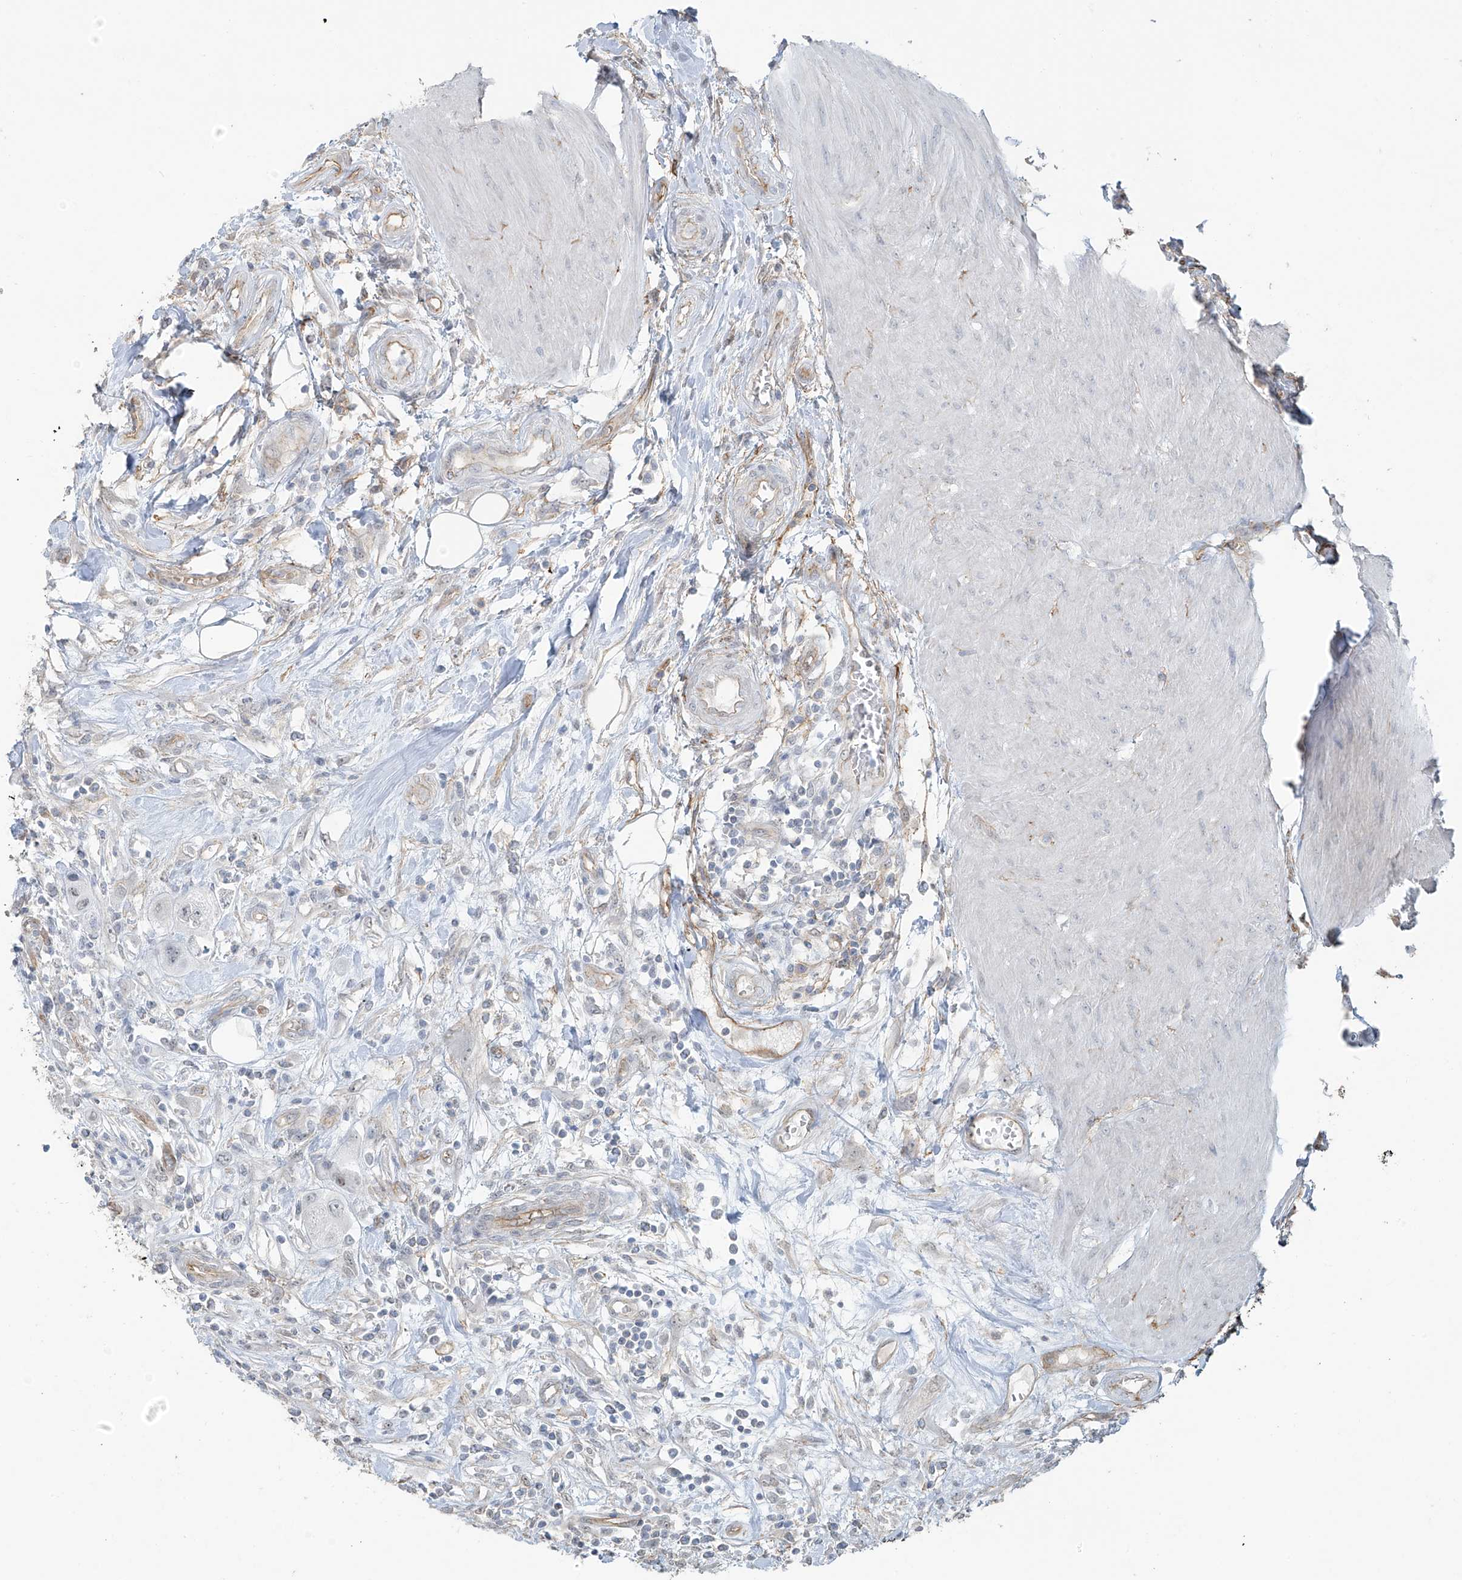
{"staining": {"intensity": "negative", "quantity": "none", "location": "none"}, "tissue": "urothelial cancer", "cell_type": "Tumor cells", "image_type": "cancer", "snomed": [{"axis": "morphology", "description": "Urothelial carcinoma, High grade"}, {"axis": "topography", "description": "Urinary bladder"}], "caption": "Tumor cells show no significant protein positivity in urothelial cancer.", "gene": "TUBE1", "patient": {"sex": "male", "age": 50}}